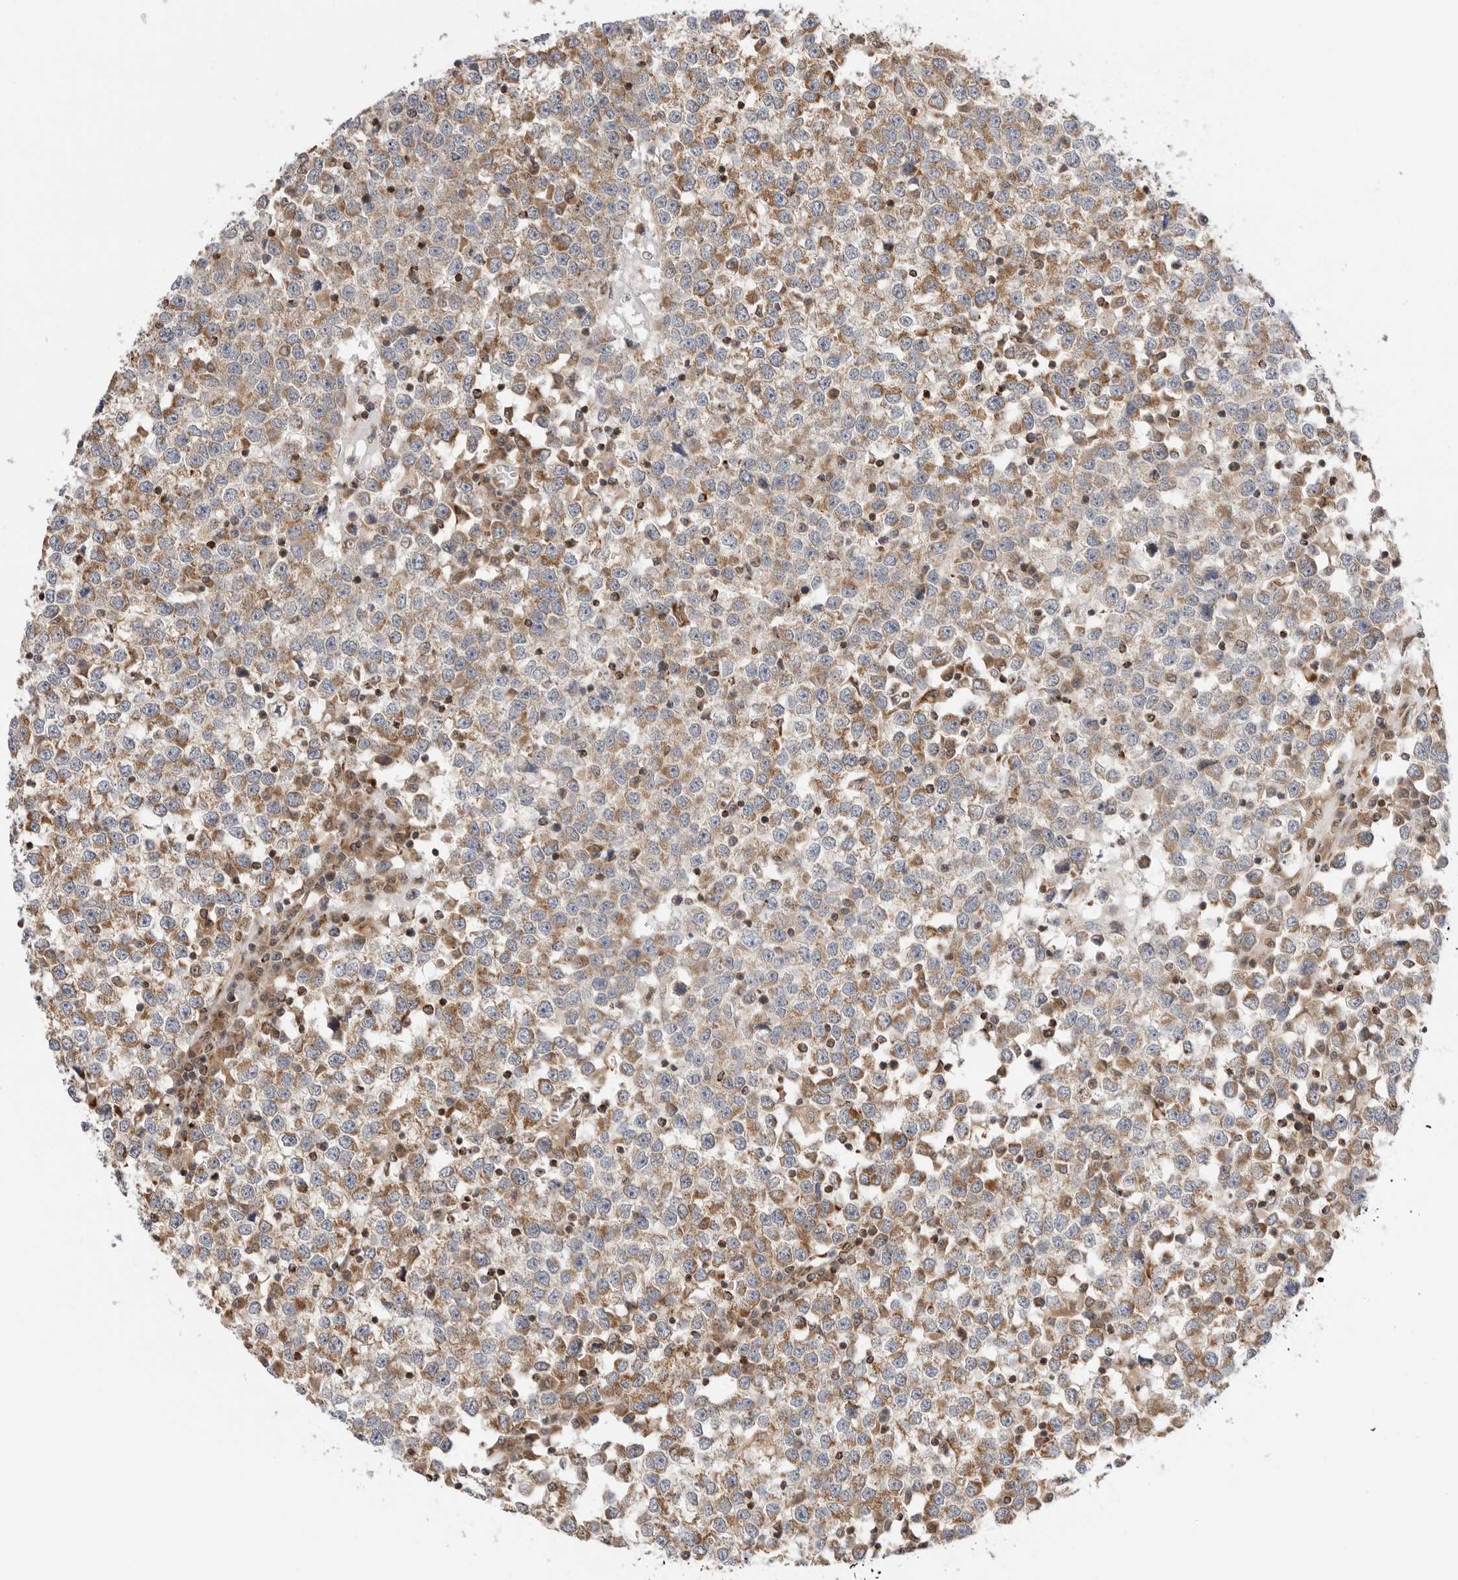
{"staining": {"intensity": "moderate", "quantity": "25%-75%", "location": "cytoplasmic/membranous"}, "tissue": "testis cancer", "cell_type": "Tumor cells", "image_type": "cancer", "snomed": [{"axis": "morphology", "description": "Seminoma, NOS"}, {"axis": "topography", "description": "Testis"}], "caption": "Testis cancer (seminoma) tissue shows moderate cytoplasmic/membranous staining in about 25%-75% of tumor cells, visualized by immunohistochemistry.", "gene": "DCAF8", "patient": {"sex": "male", "age": 65}}